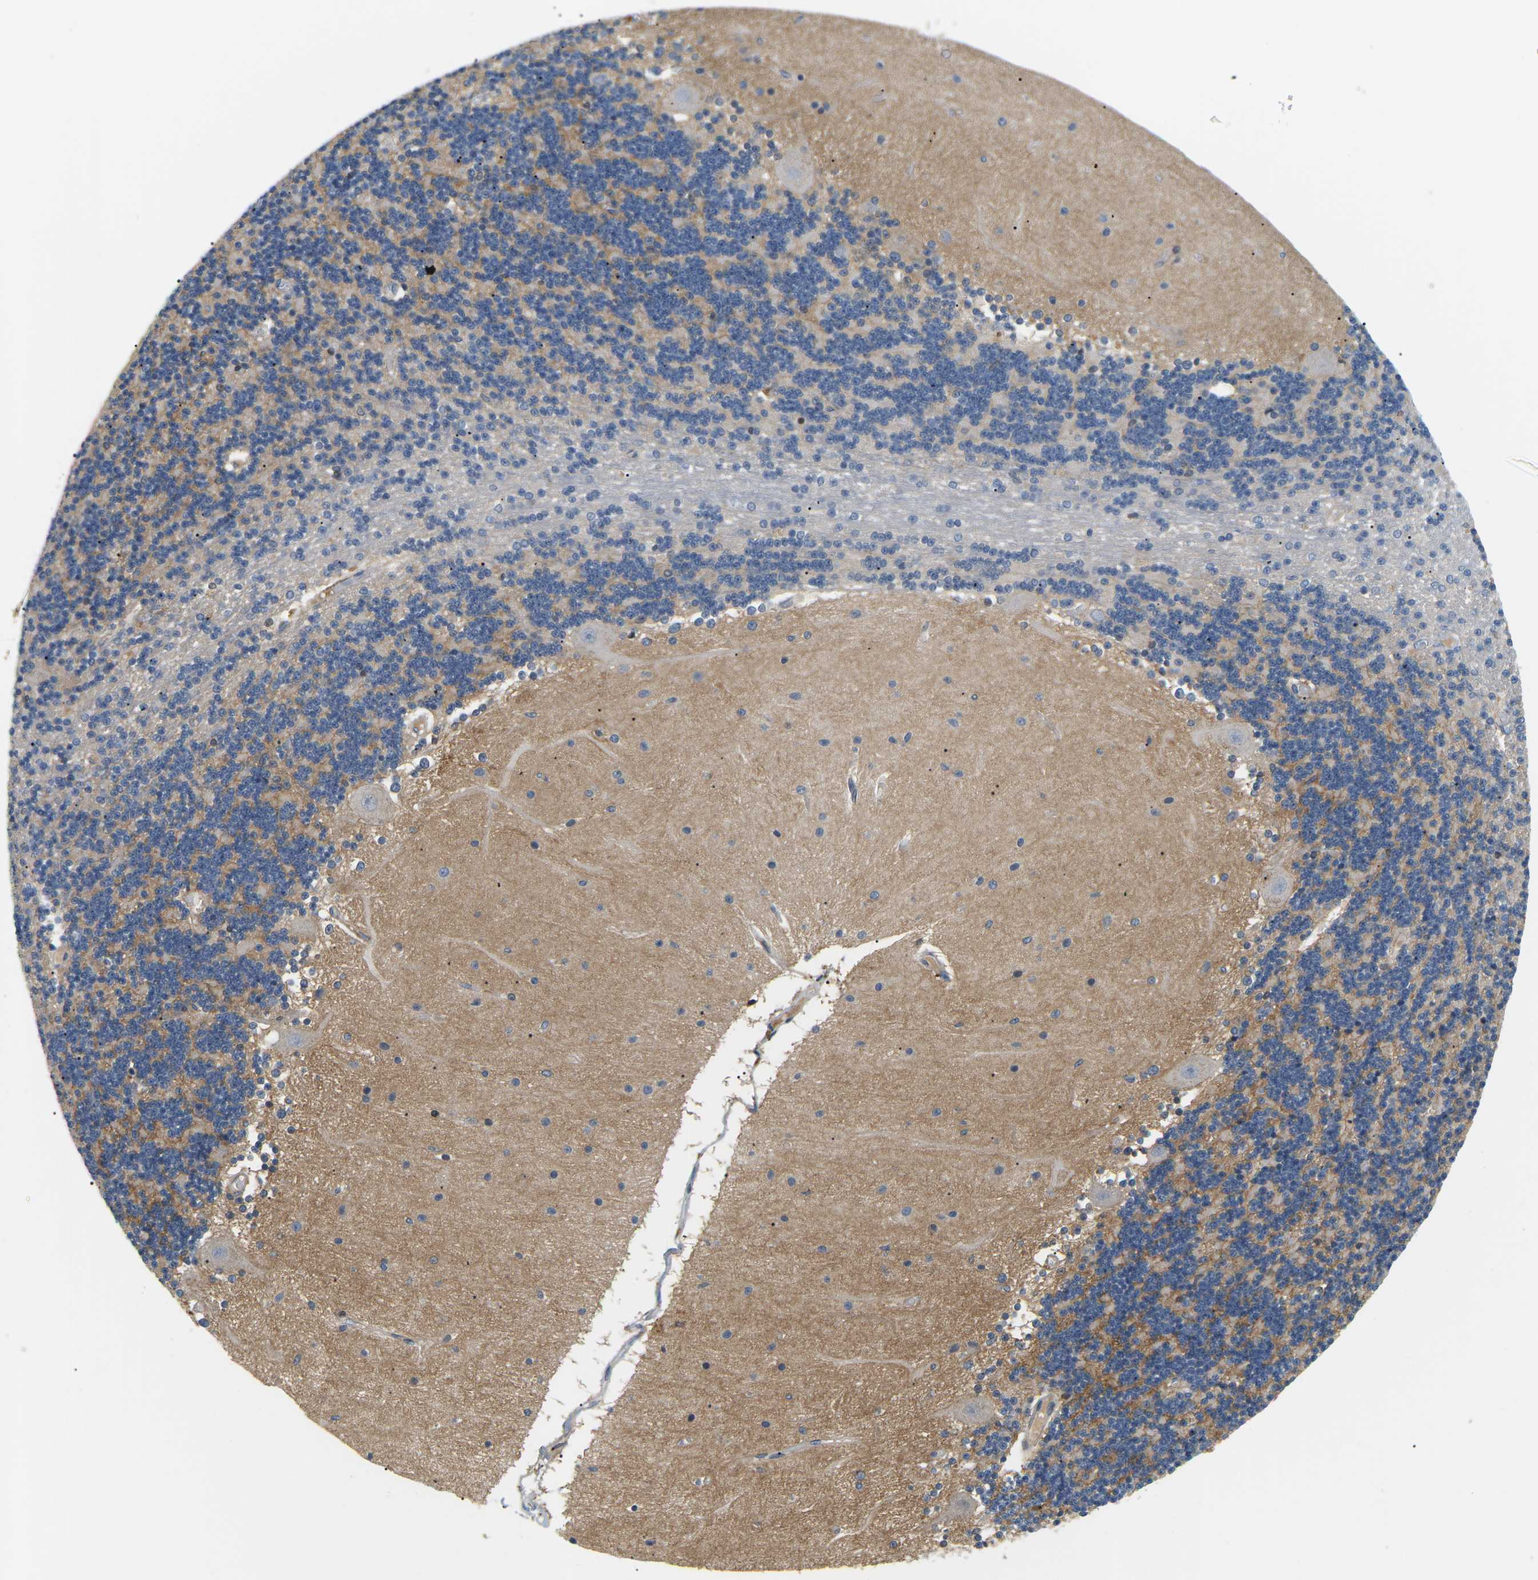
{"staining": {"intensity": "moderate", "quantity": "<25%", "location": "cytoplasmic/membranous"}, "tissue": "cerebellum", "cell_type": "Cells in granular layer", "image_type": "normal", "snomed": [{"axis": "morphology", "description": "Normal tissue, NOS"}, {"axis": "topography", "description": "Cerebellum"}], "caption": "Benign cerebellum displays moderate cytoplasmic/membranous staining in approximately <25% of cells in granular layer.", "gene": "EVA1C", "patient": {"sex": "female", "age": 54}}